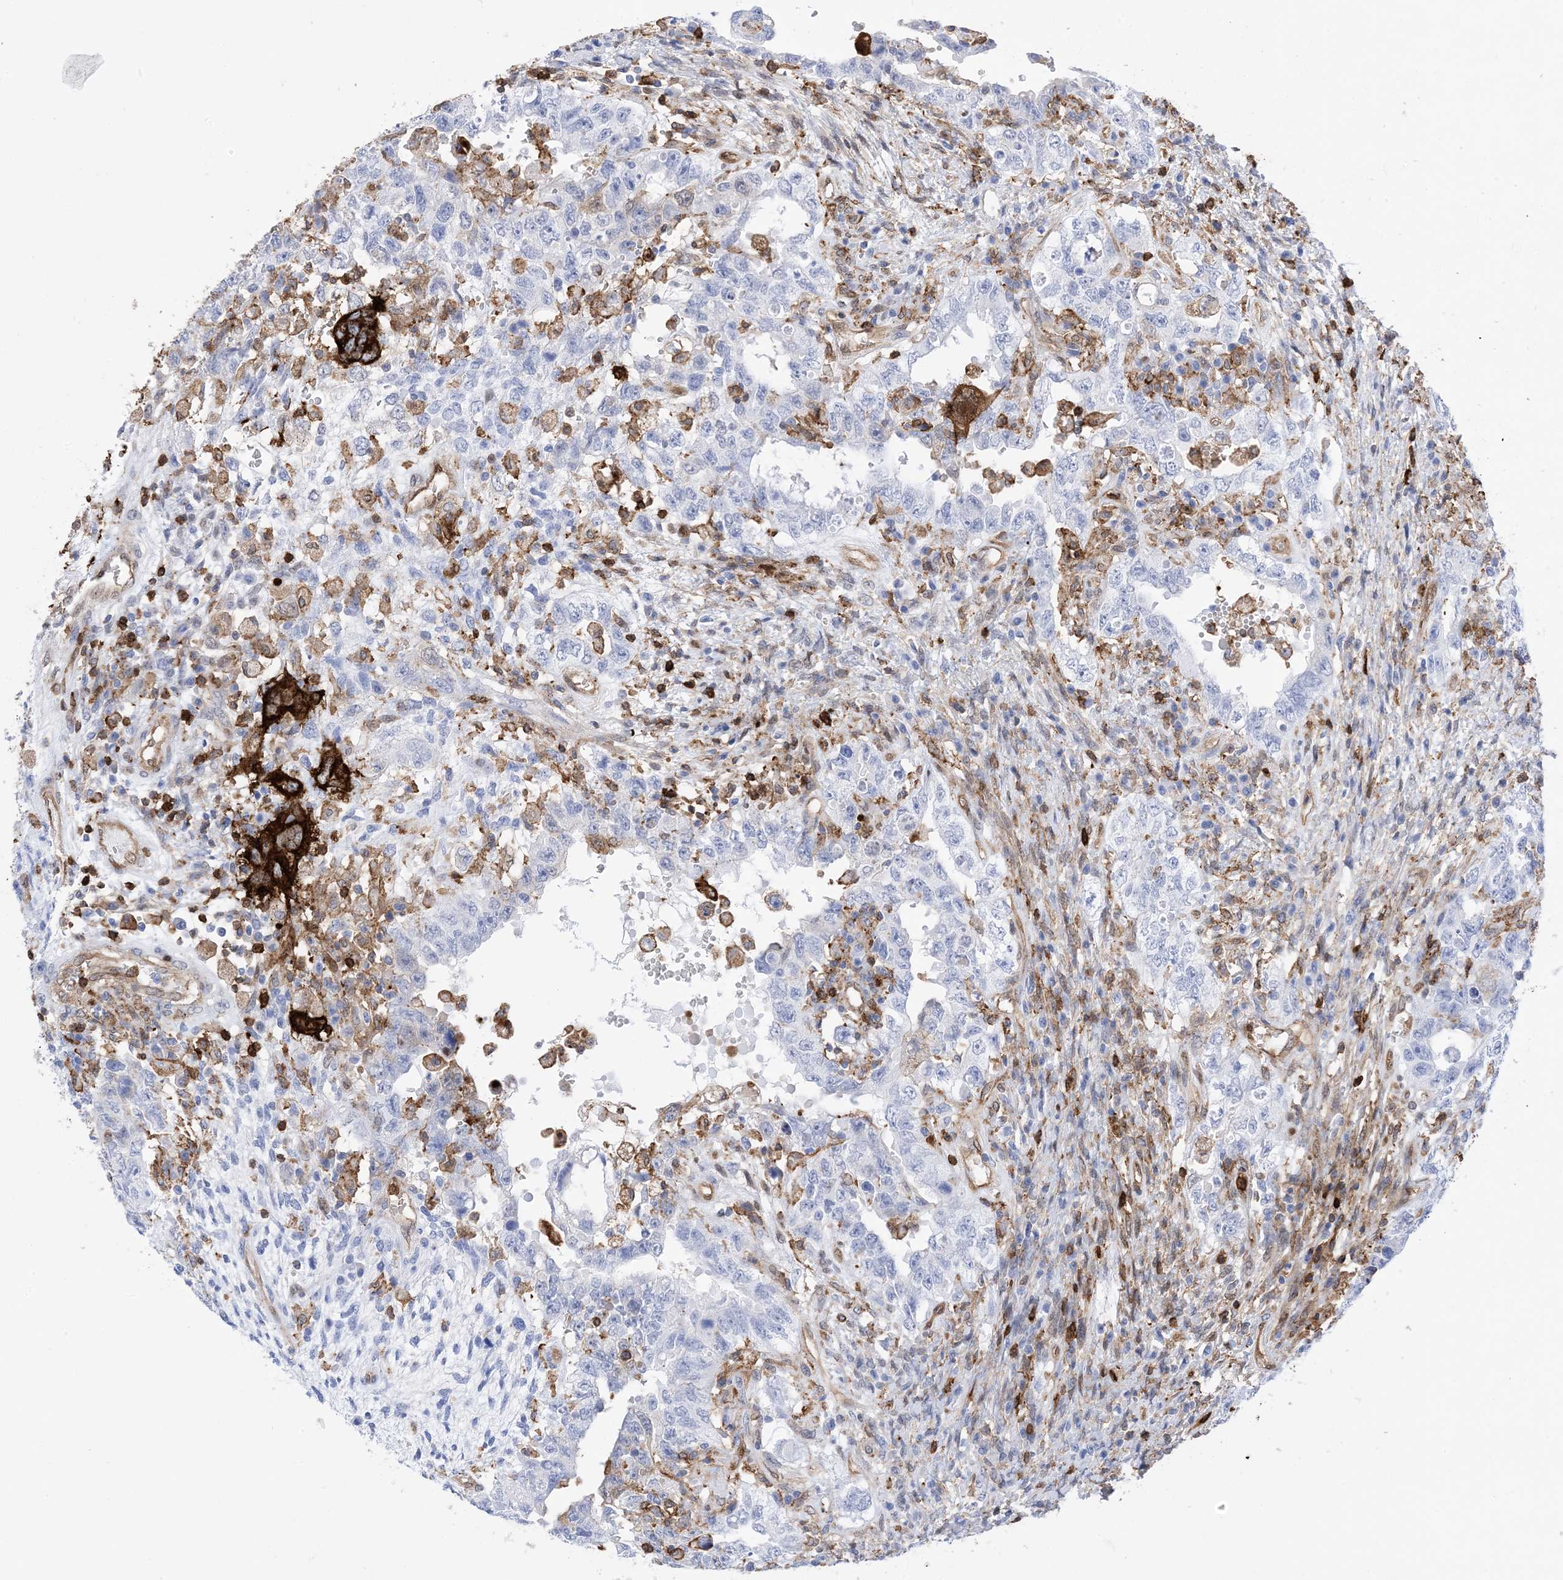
{"staining": {"intensity": "negative", "quantity": "none", "location": "none"}, "tissue": "testis cancer", "cell_type": "Tumor cells", "image_type": "cancer", "snomed": [{"axis": "morphology", "description": "Carcinoma, Embryonal, NOS"}, {"axis": "topography", "description": "Testis"}], "caption": "IHC micrograph of neoplastic tissue: embryonal carcinoma (testis) stained with DAB shows no significant protein positivity in tumor cells.", "gene": "ANXA1", "patient": {"sex": "male", "age": 26}}